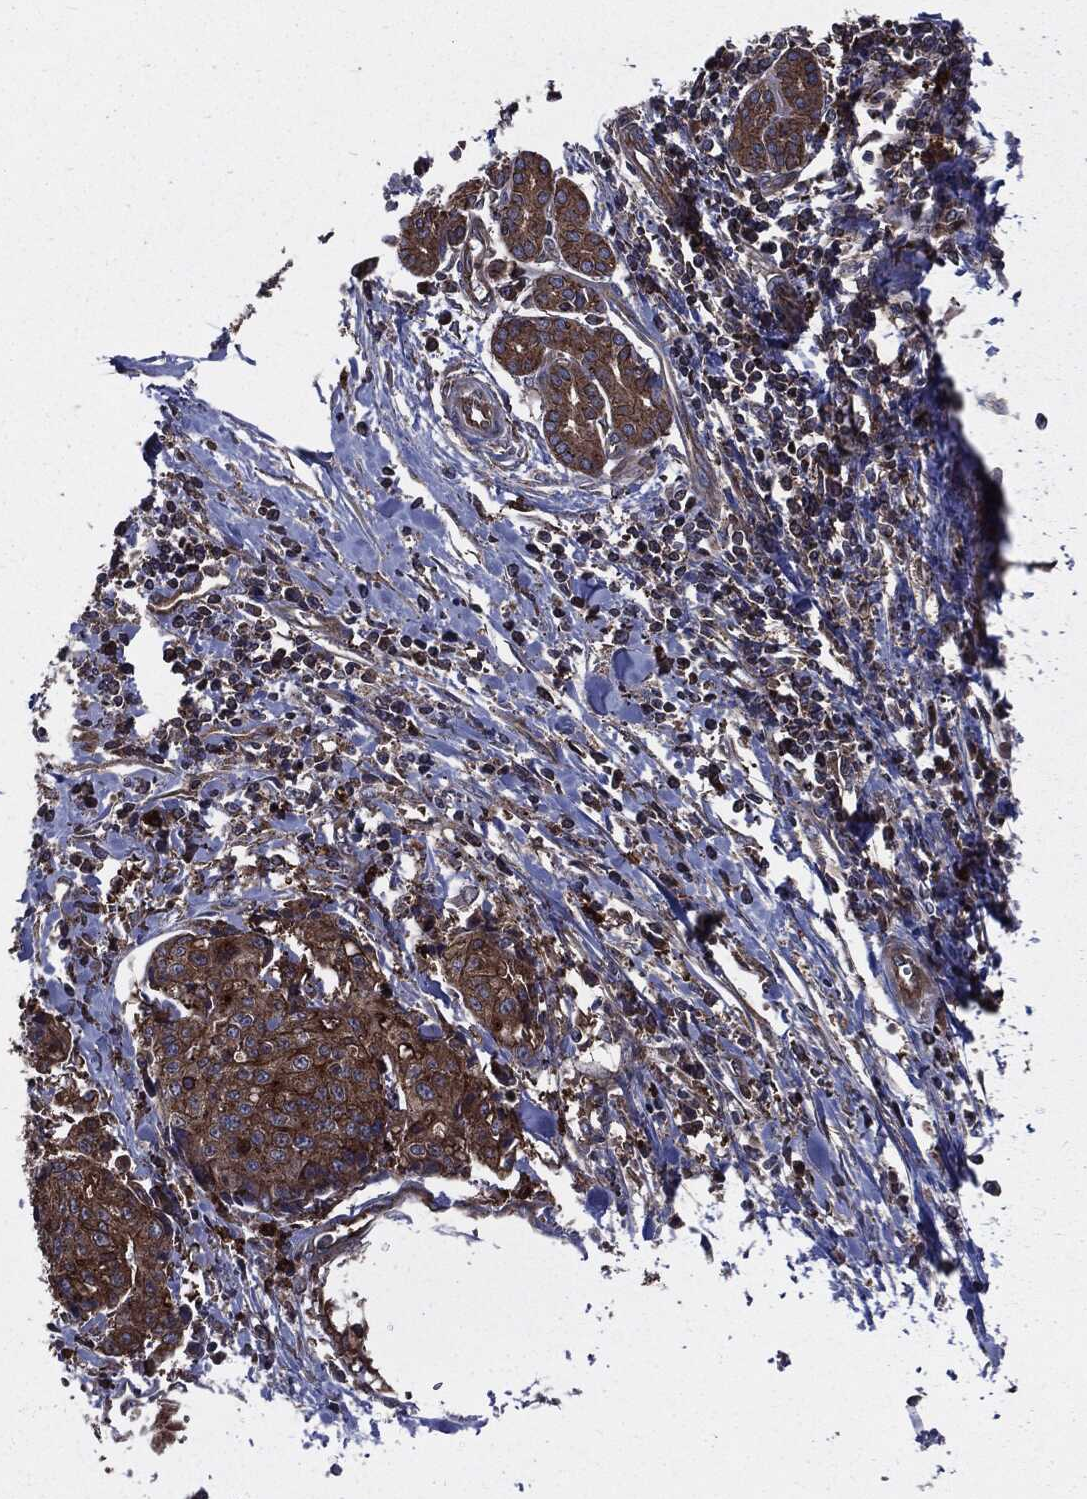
{"staining": {"intensity": "strong", "quantity": ">75%", "location": "cytoplasmic/membranous"}, "tissue": "pancreatic cancer", "cell_type": "Tumor cells", "image_type": "cancer", "snomed": [{"axis": "morphology", "description": "Adenocarcinoma, NOS"}, {"axis": "topography", "description": "Pancreas"}], "caption": "Immunohistochemical staining of human pancreatic adenocarcinoma reveals high levels of strong cytoplasmic/membranous protein positivity in about >75% of tumor cells. (brown staining indicates protein expression, while blue staining denotes nuclei).", "gene": "PDCD6IP", "patient": {"sex": "male", "age": 64}}